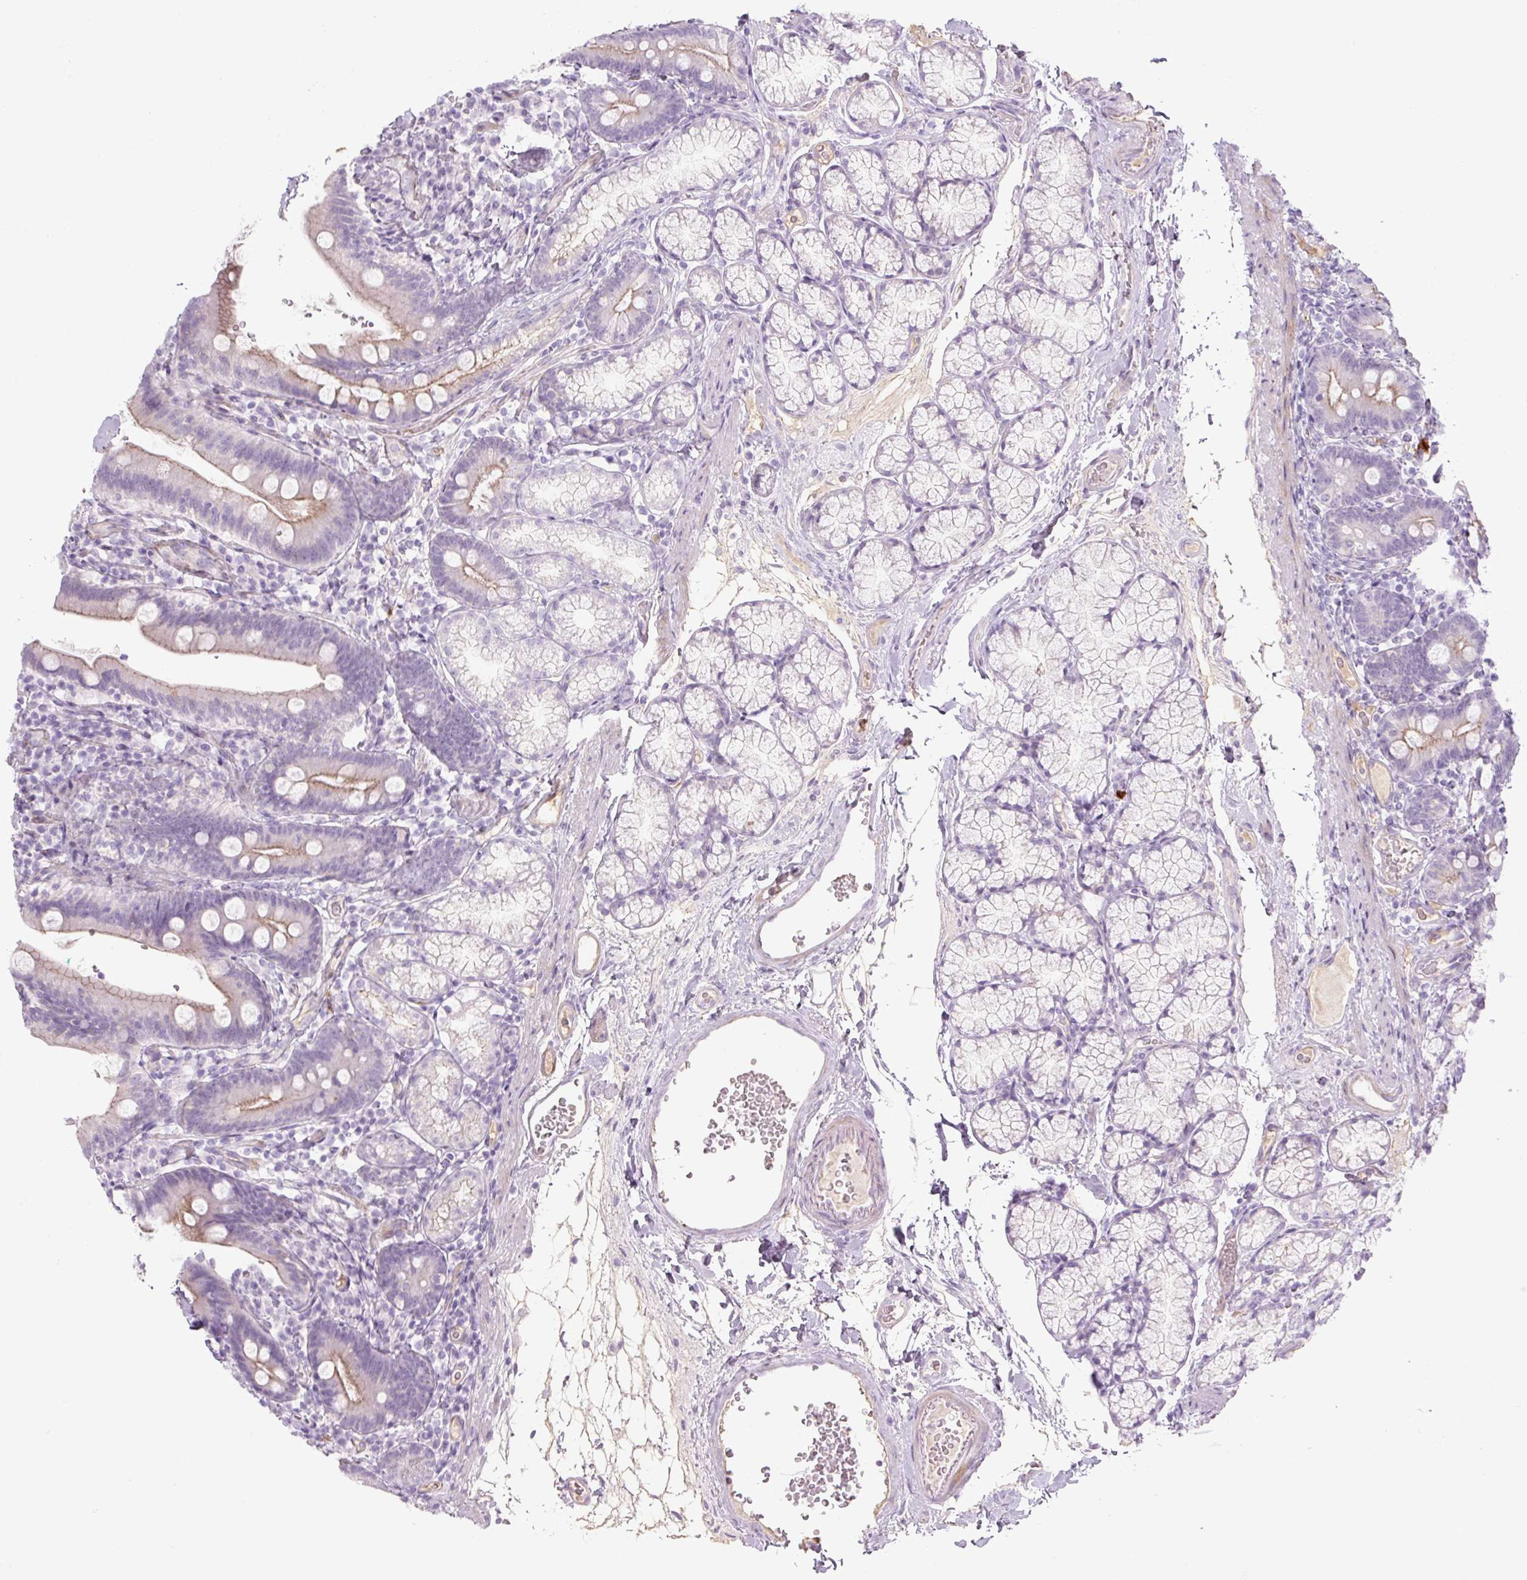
{"staining": {"intensity": "moderate", "quantity": "25%-75%", "location": "cytoplasmic/membranous"}, "tissue": "duodenum", "cell_type": "Glandular cells", "image_type": "normal", "snomed": [{"axis": "morphology", "description": "Normal tissue, NOS"}, {"axis": "topography", "description": "Duodenum"}], "caption": "Immunohistochemistry (IHC) staining of normal duodenum, which reveals medium levels of moderate cytoplasmic/membranous positivity in approximately 25%-75% of glandular cells indicating moderate cytoplasmic/membranous protein positivity. The staining was performed using DAB (3,3'-diaminobenzidine) (brown) for protein detection and nuclei were counterstained in hematoxylin (blue).", "gene": "PRM1", "patient": {"sex": "female", "age": 67}}